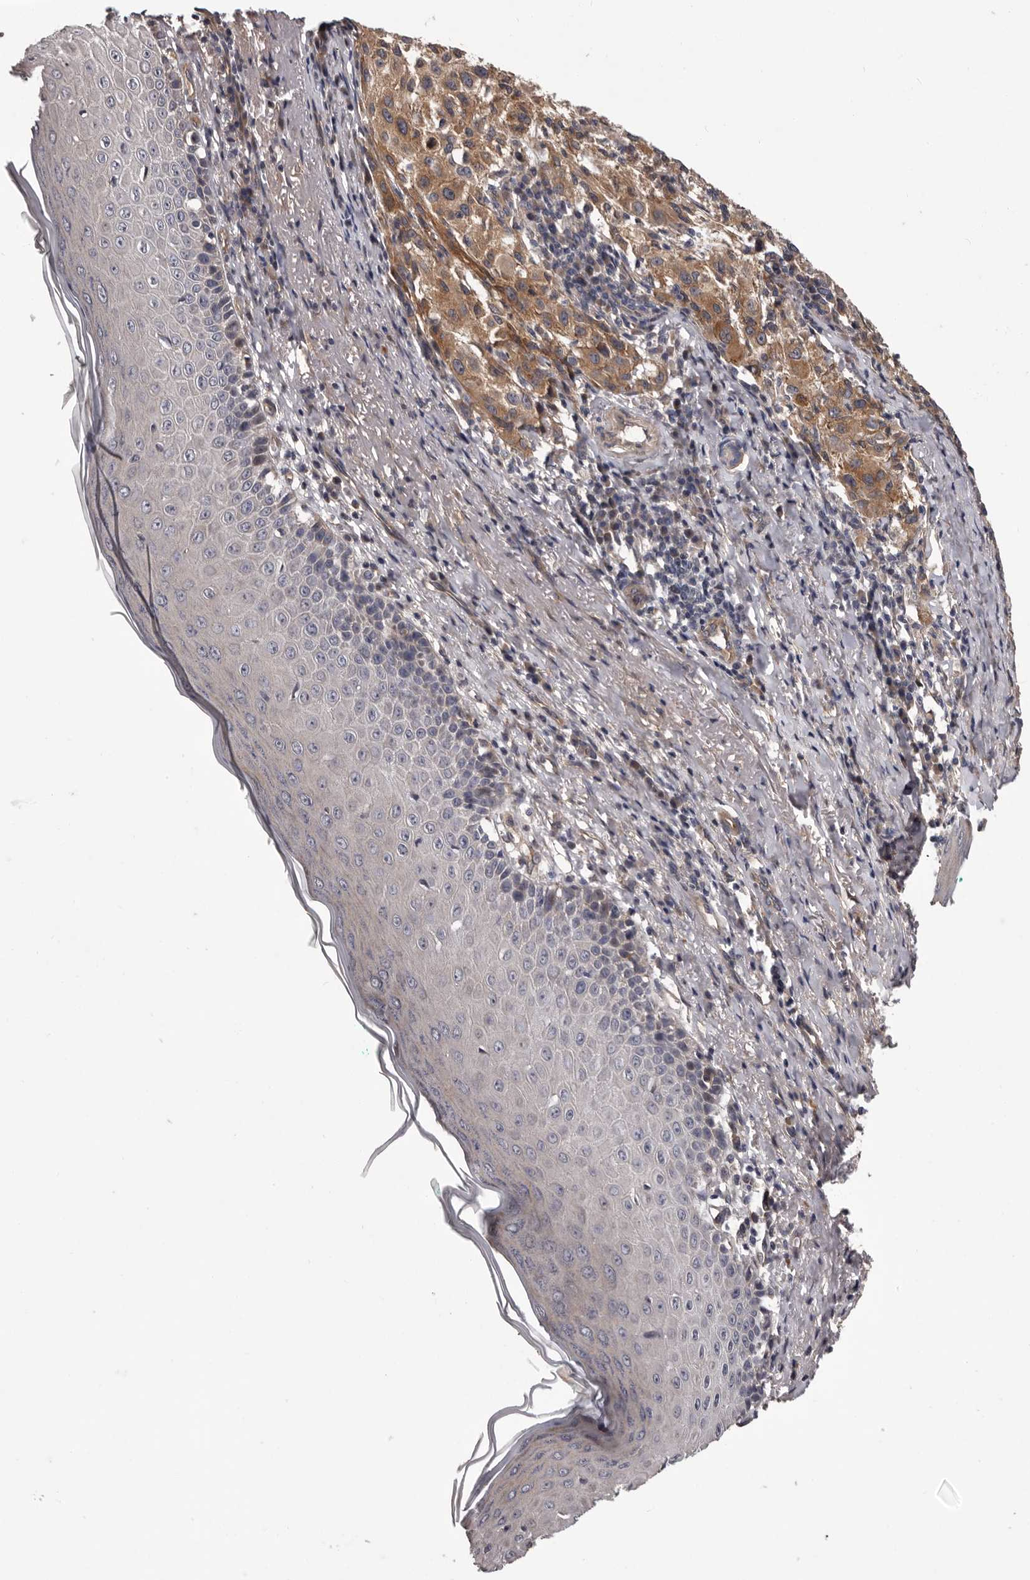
{"staining": {"intensity": "moderate", "quantity": "<25%", "location": "cytoplasmic/membranous"}, "tissue": "melanoma", "cell_type": "Tumor cells", "image_type": "cancer", "snomed": [{"axis": "morphology", "description": "Necrosis, NOS"}, {"axis": "morphology", "description": "Malignant melanoma, NOS"}, {"axis": "topography", "description": "Skin"}], "caption": "Tumor cells display low levels of moderate cytoplasmic/membranous expression in about <25% of cells in human melanoma.", "gene": "PRKD1", "patient": {"sex": "female", "age": 87}}